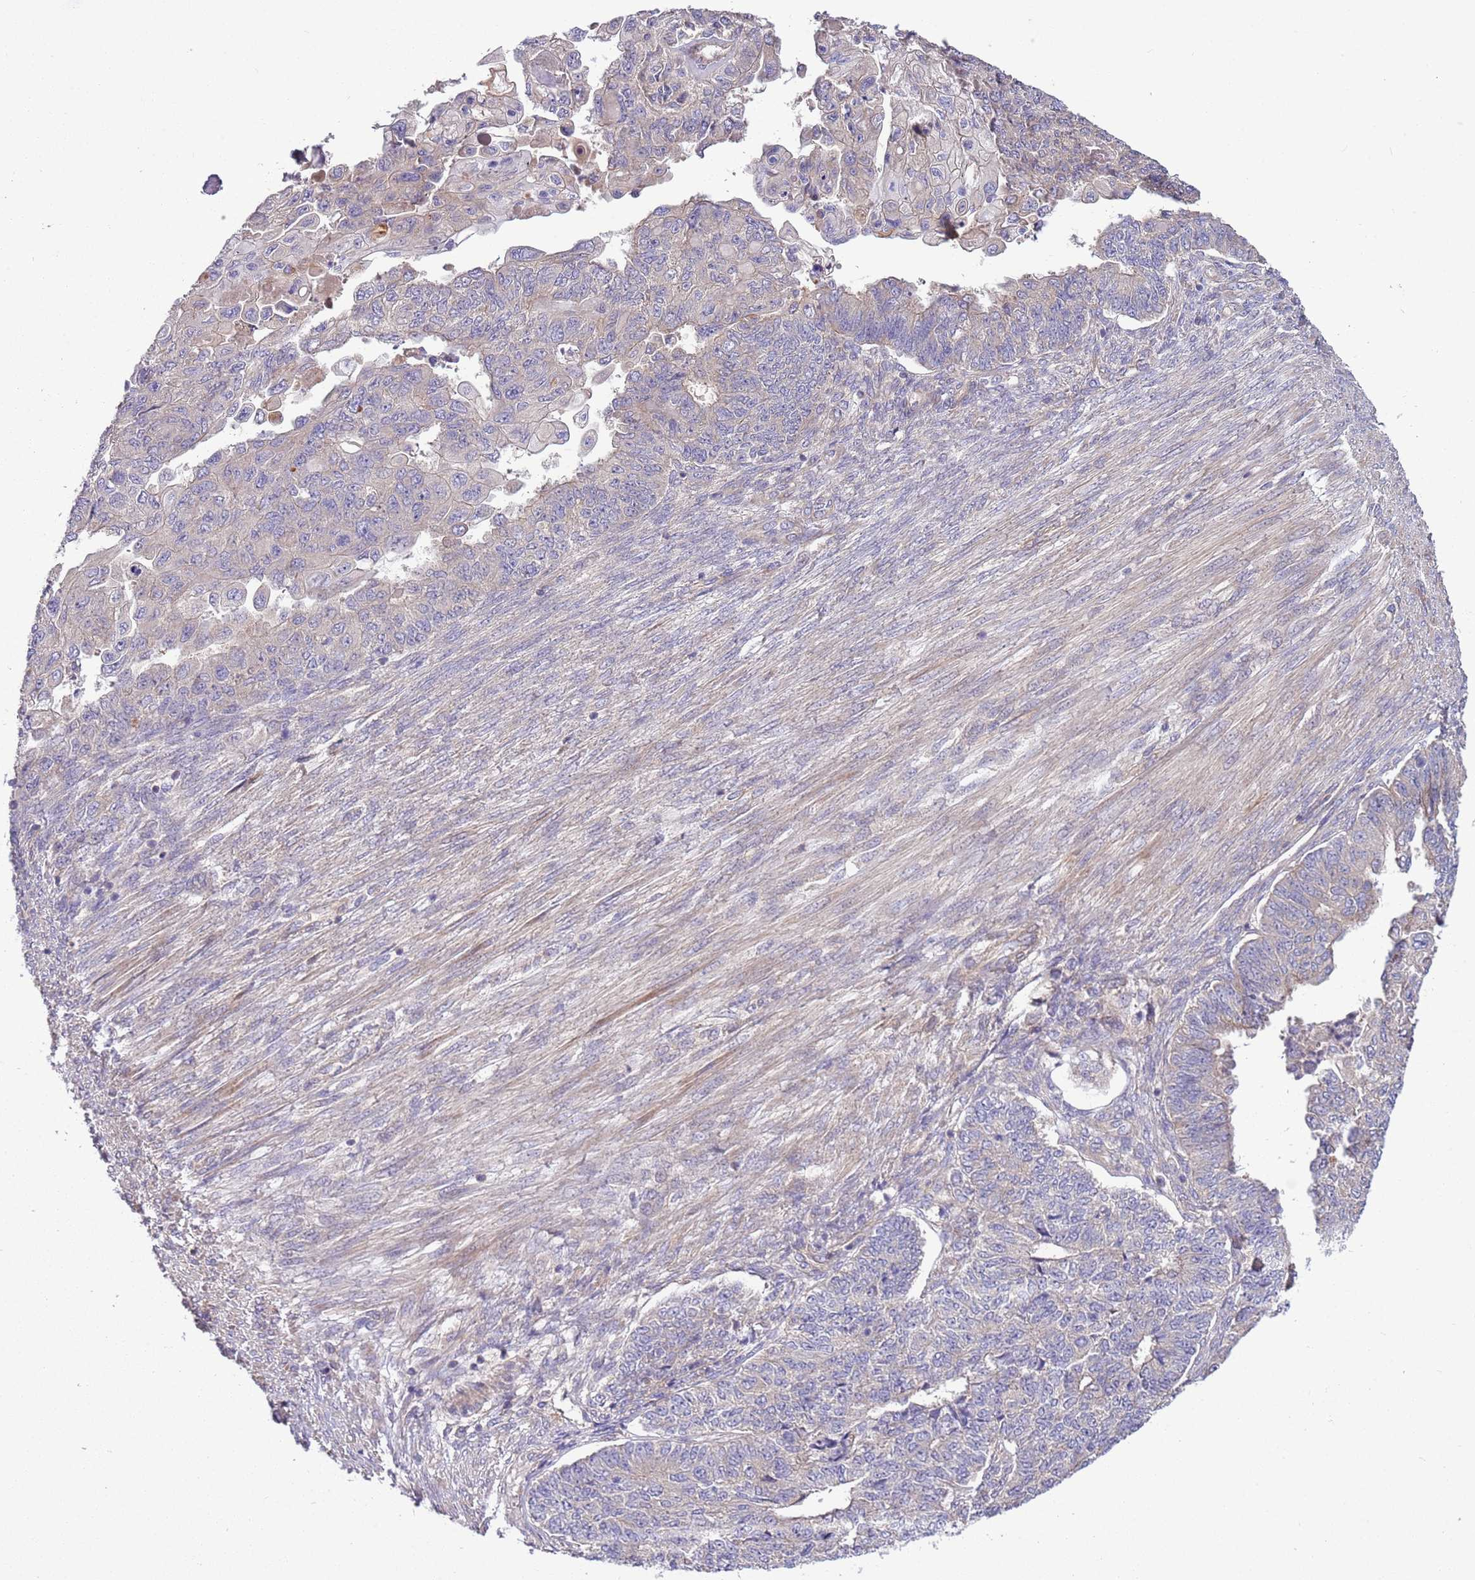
{"staining": {"intensity": "negative", "quantity": "none", "location": "none"}, "tissue": "endometrial cancer", "cell_type": "Tumor cells", "image_type": "cancer", "snomed": [{"axis": "morphology", "description": "Adenocarcinoma, NOS"}, {"axis": "topography", "description": "Endometrium"}], "caption": "Protein analysis of adenocarcinoma (endometrial) reveals no significant staining in tumor cells.", "gene": "GNL1", "patient": {"sex": "female", "age": 32}}